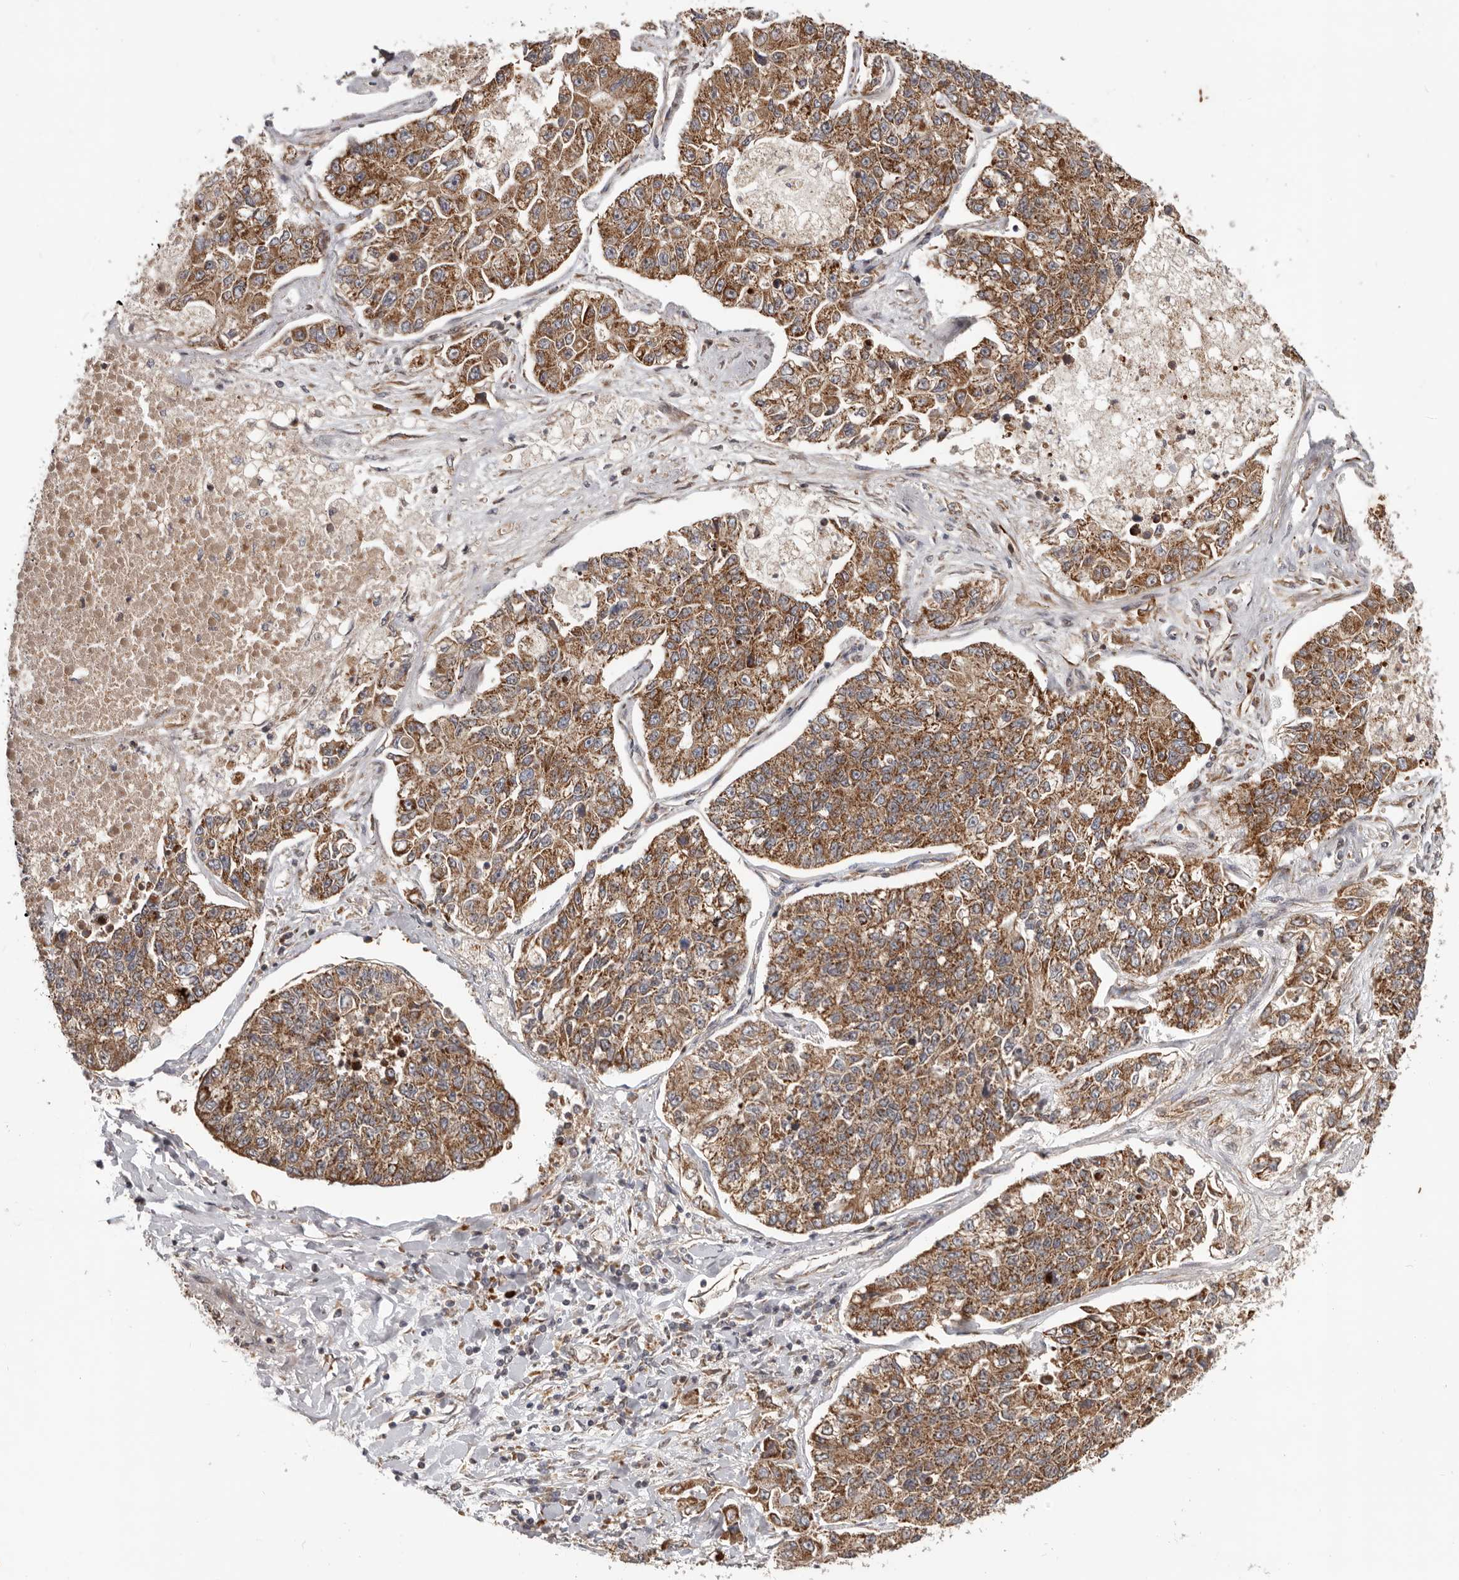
{"staining": {"intensity": "moderate", "quantity": ">75%", "location": "cytoplasmic/membranous"}, "tissue": "lung cancer", "cell_type": "Tumor cells", "image_type": "cancer", "snomed": [{"axis": "morphology", "description": "Adenocarcinoma, NOS"}, {"axis": "topography", "description": "Lung"}], "caption": "Lung cancer tissue displays moderate cytoplasmic/membranous positivity in approximately >75% of tumor cells, visualized by immunohistochemistry.", "gene": "MRPS10", "patient": {"sex": "male", "age": 49}}